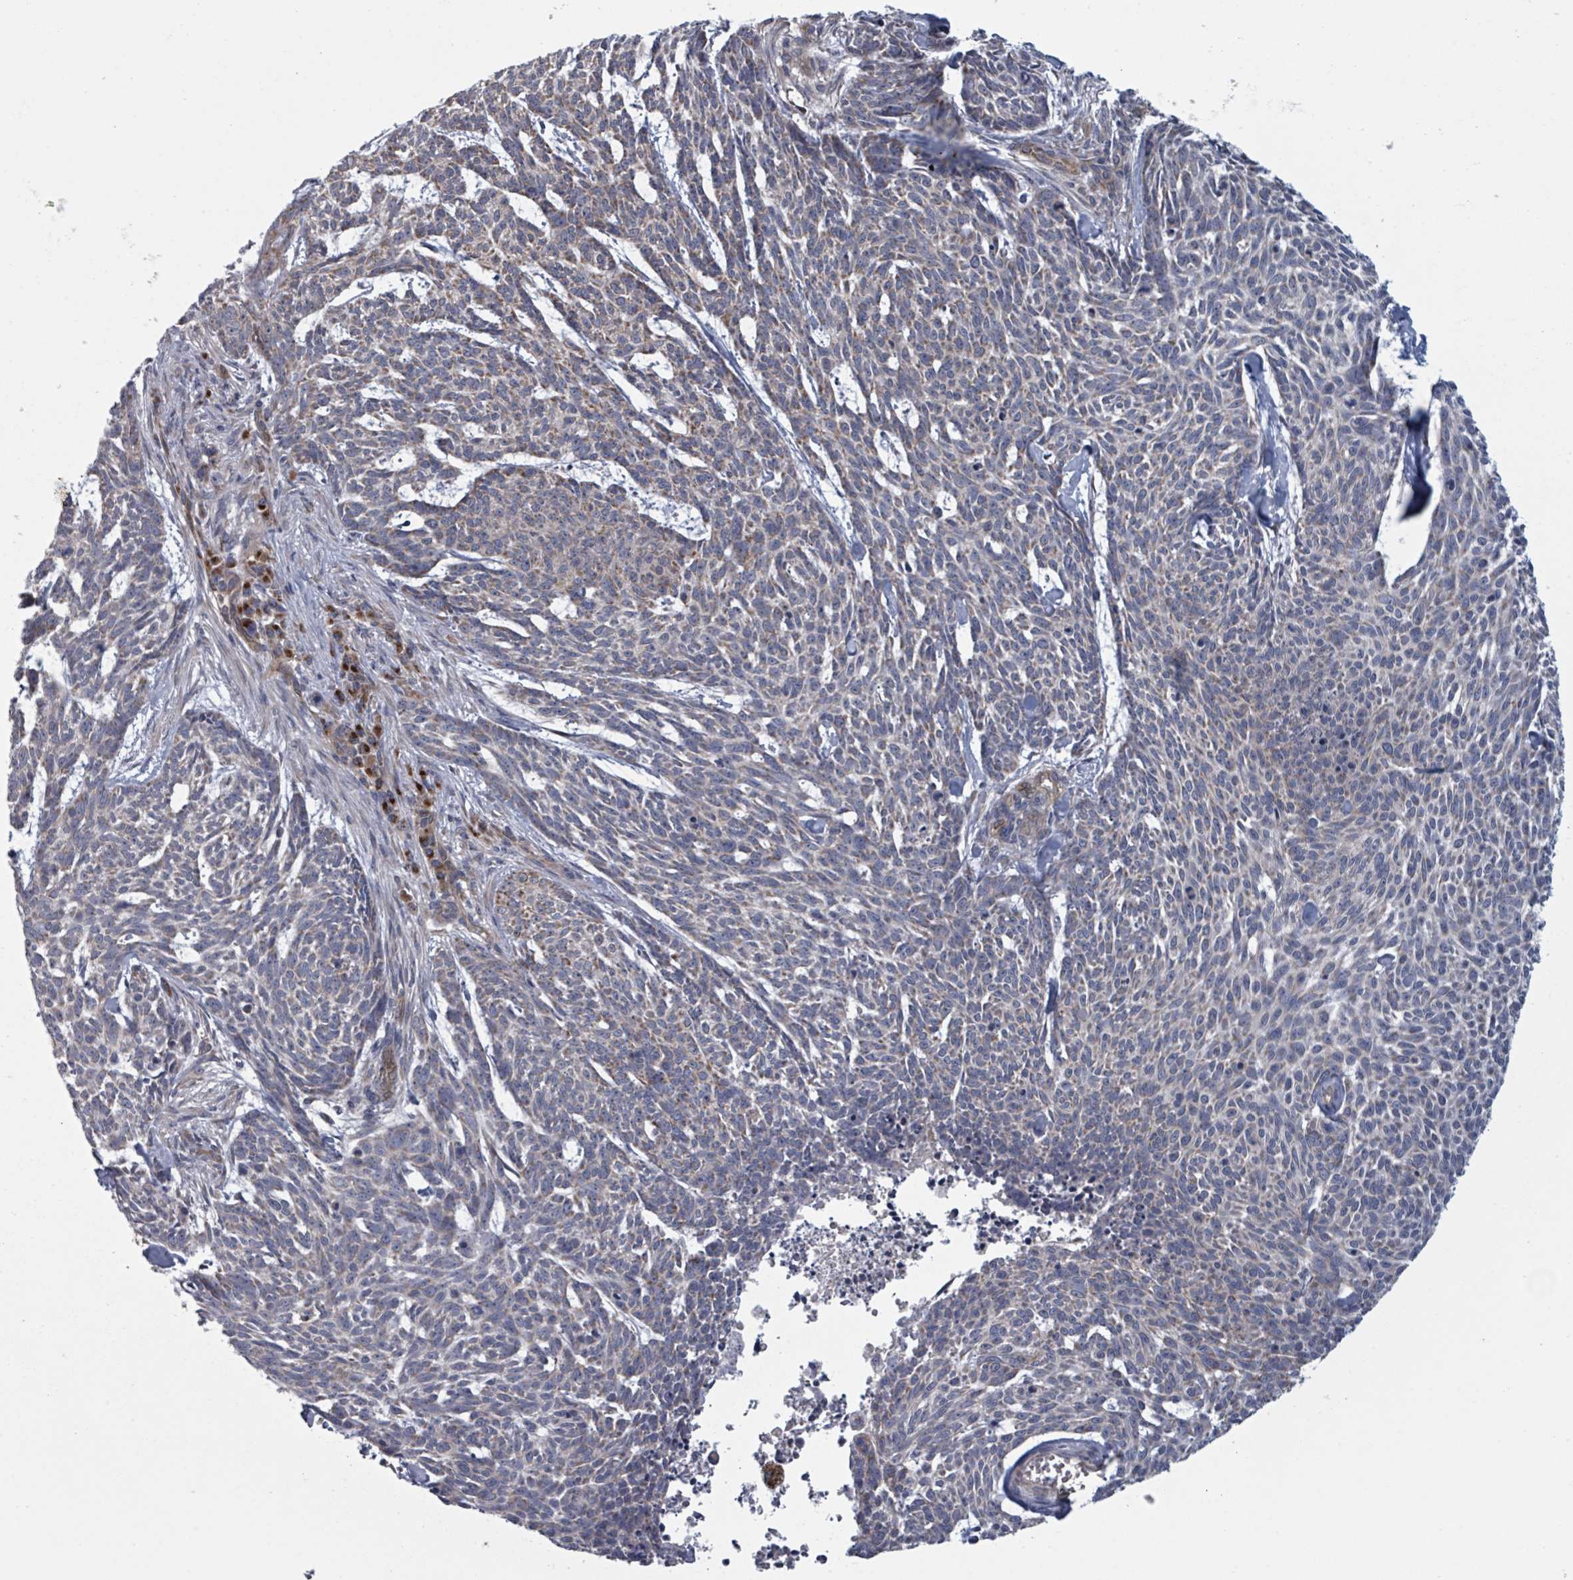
{"staining": {"intensity": "weak", "quantity": "<25%", "location": "cytoplasmic/membranous"}, "tissue": "skin cancer", "cell_type": "Tumor cells", "image_type": "cancer", "snomed": [{"axis": "morphology", "description": "Basal cell carcinoma"}, {"axis": "topography", "description": "Skin"}], "caption": "The micrograph exhibits no significant positivity in tumor cells of skin cancer (basal cell carcinoma).", "gene": "FKBP1A", "patient": {"sex": "female", "age": 93}}